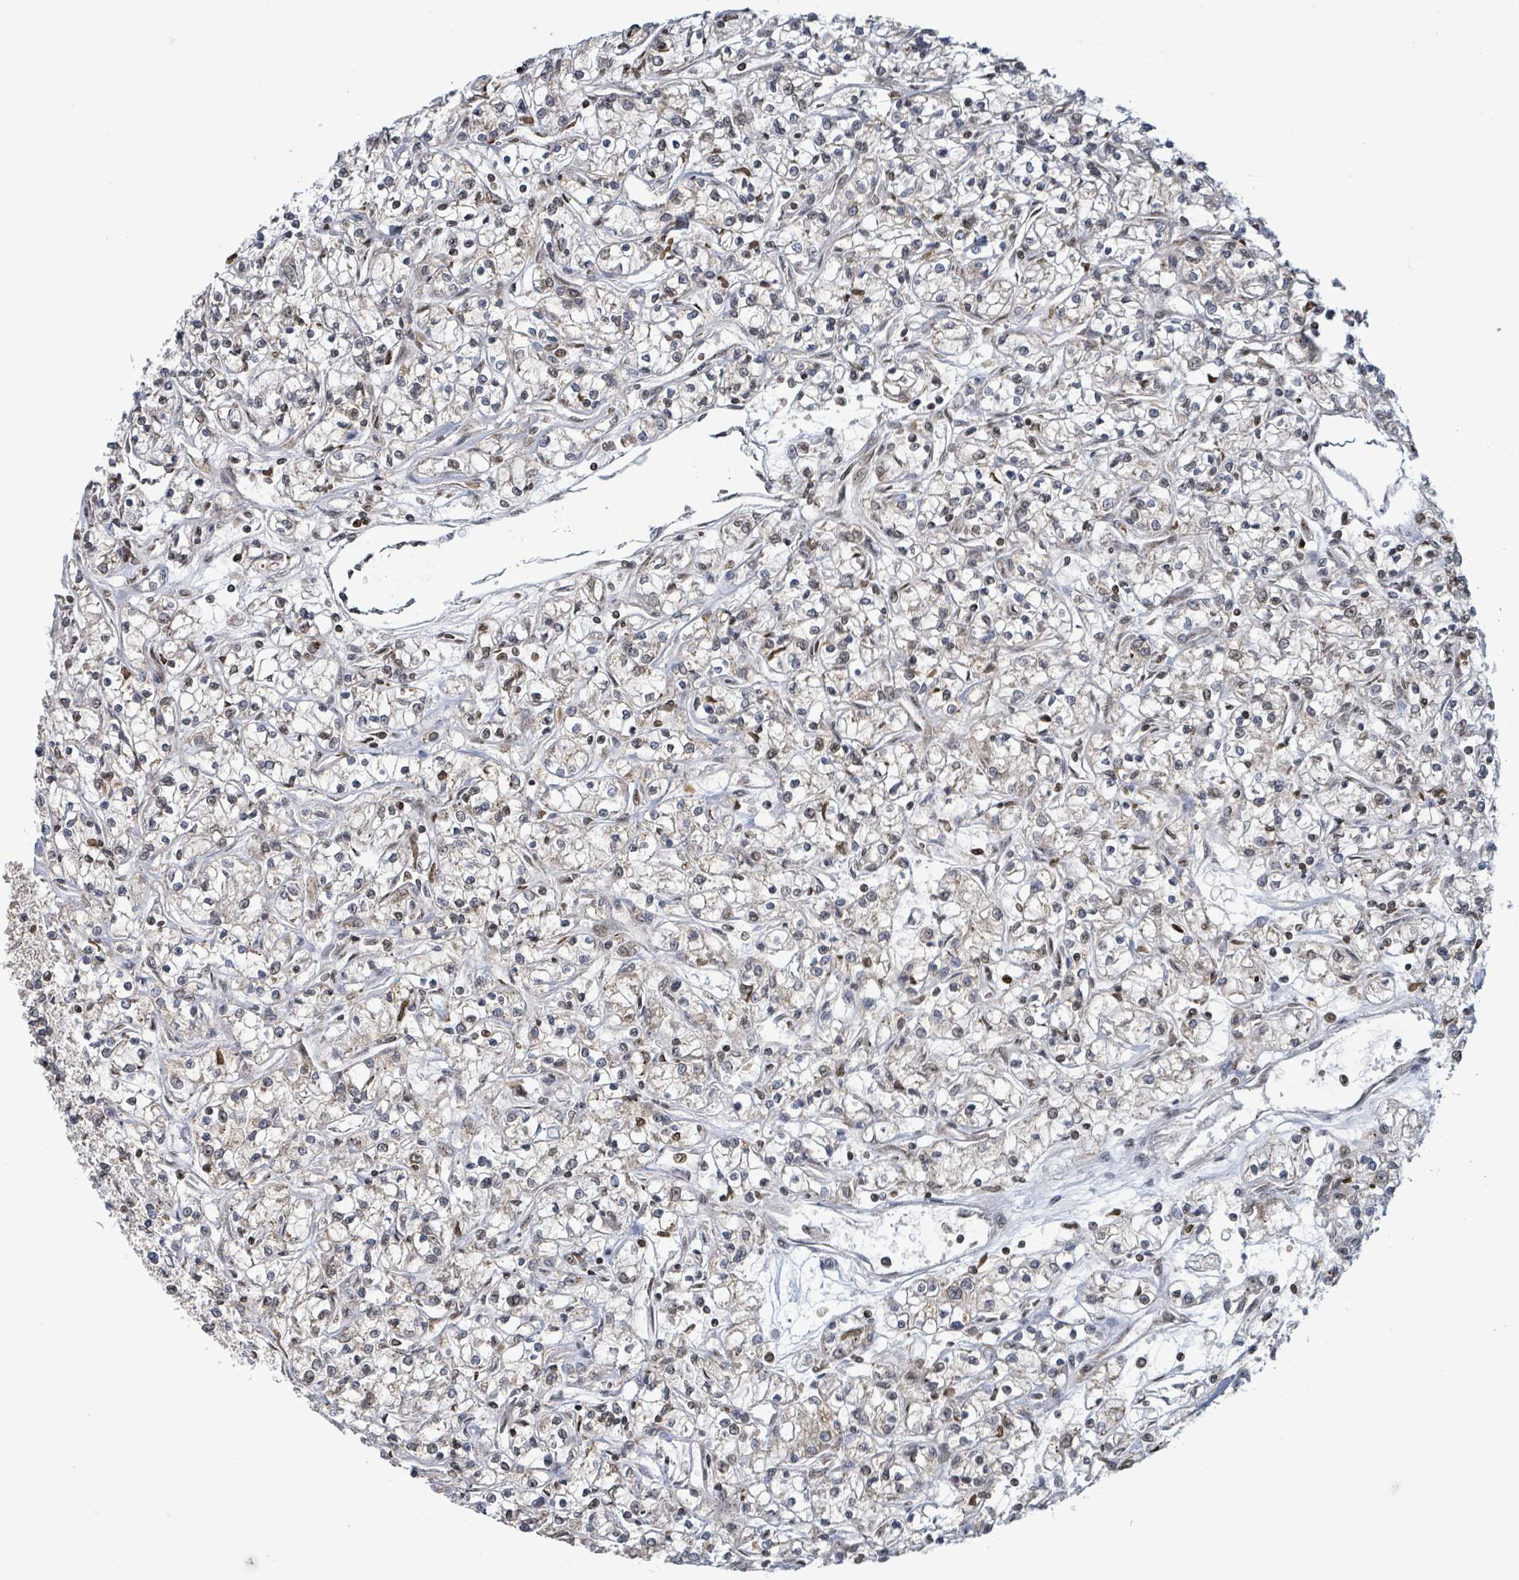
{"staining": {"intensity": "weak", "quantity": "<25%", "location": "cytoplasmic/membranous"}, "tissue": "renal cancer", "cell_type": "Tumor cells", "image_type": "cancer", "snomed": [{"axis": "morphology", "description": "Adenocarcinoma, NOS"}, {"axis": "topography", "description": "Kidney"}], "caption": "There is no significant positivity in tumor cells of renal adenocarcinoma.", "gene": "SBF2", "patient": {"sex": "female", "age": 59}}